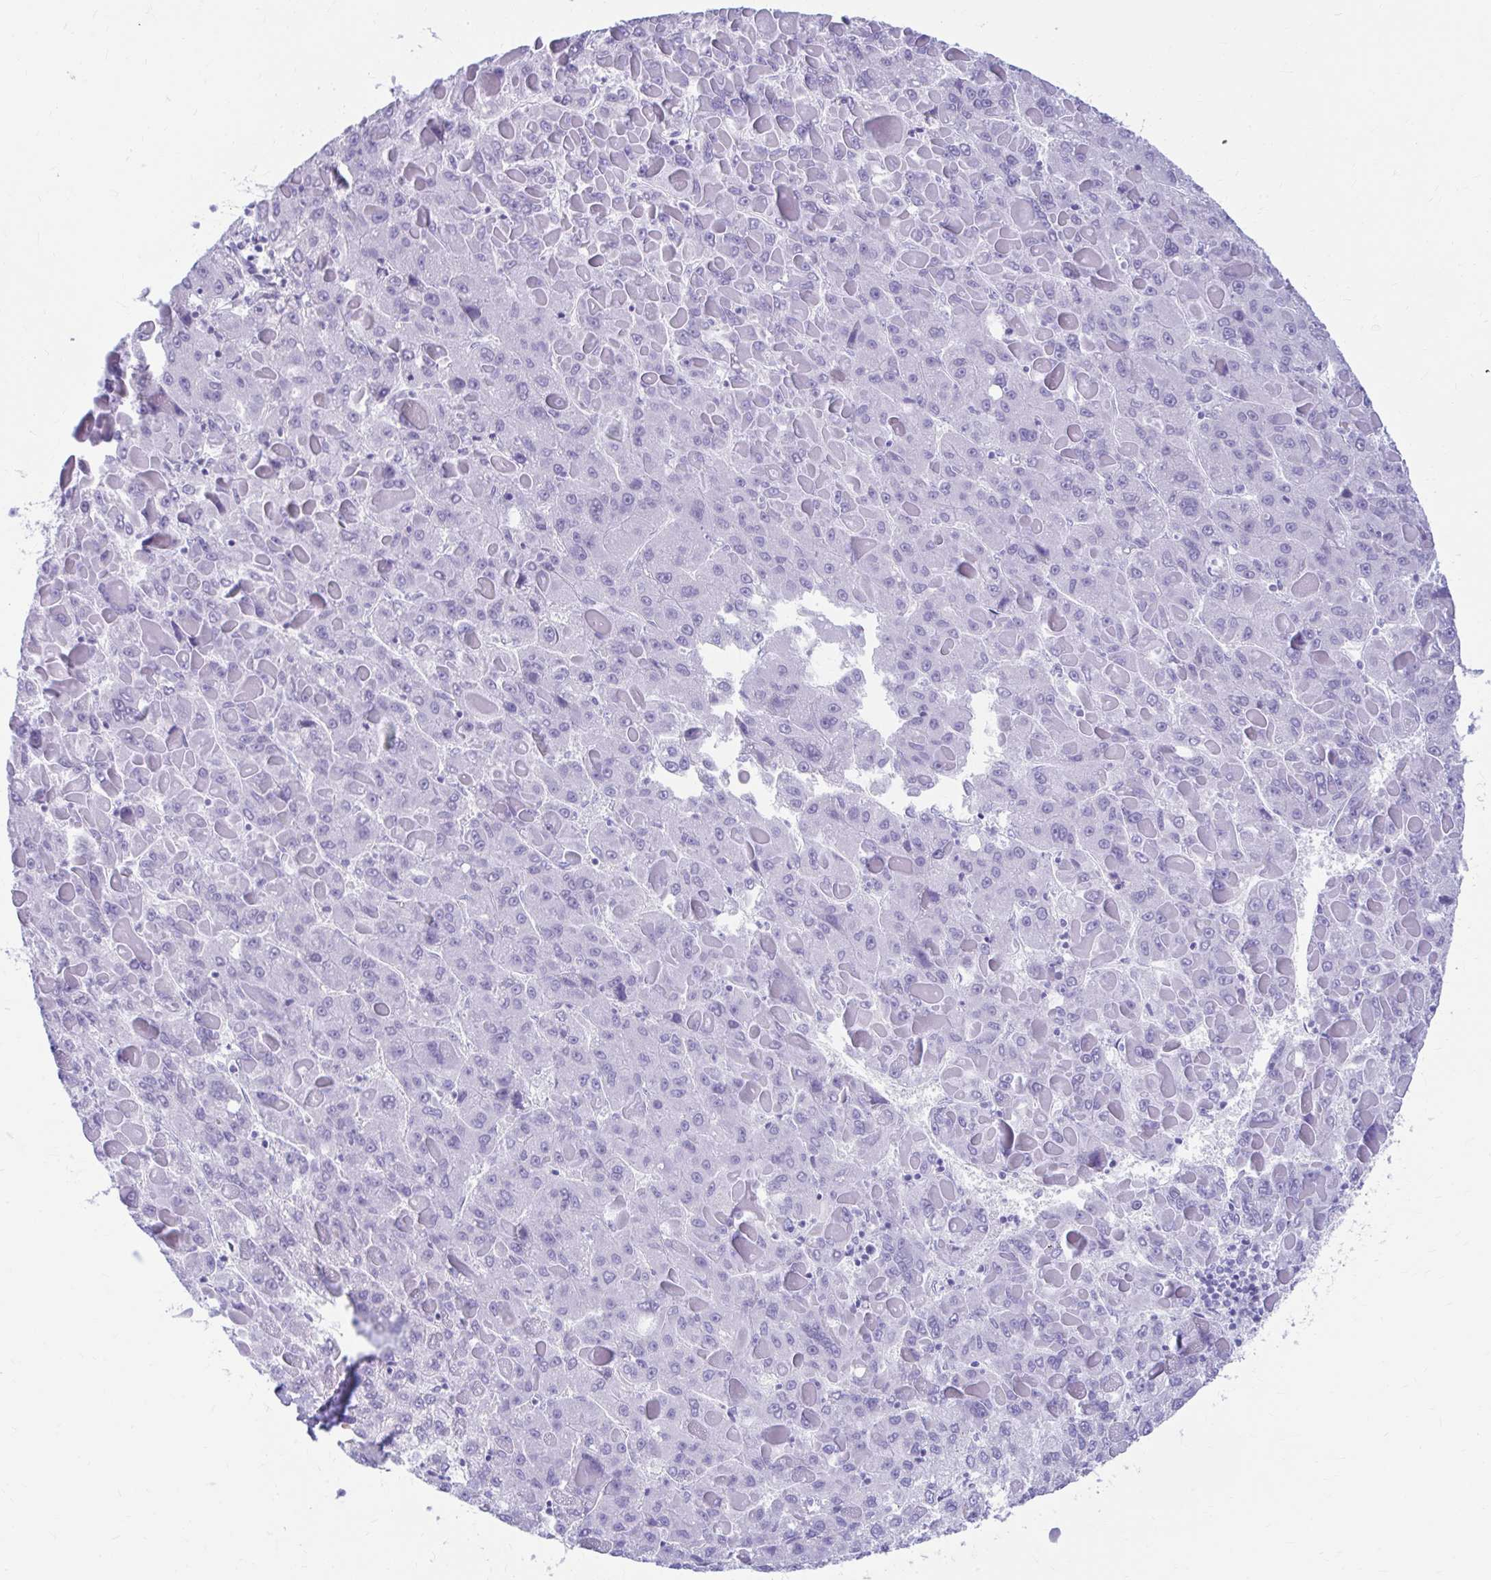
{"staining": {"intensity": "negative", "quantity": "none", "location": "none"}, "tissue": "liver cancer", "cell_type": "Tumor cells", "image_type": "cancer", "snomed": [{"axis": "morphology", "description": "Carcinoma, Hepatocellular, NOS"}, {"axis": "topography", "description": "Liver"}], "caption": "Tumor cells are negative for protein expression in human liver hepatocellular carcinoma.", "gene": "NSG2", "patient": {"sex": "female", "age": 82}}